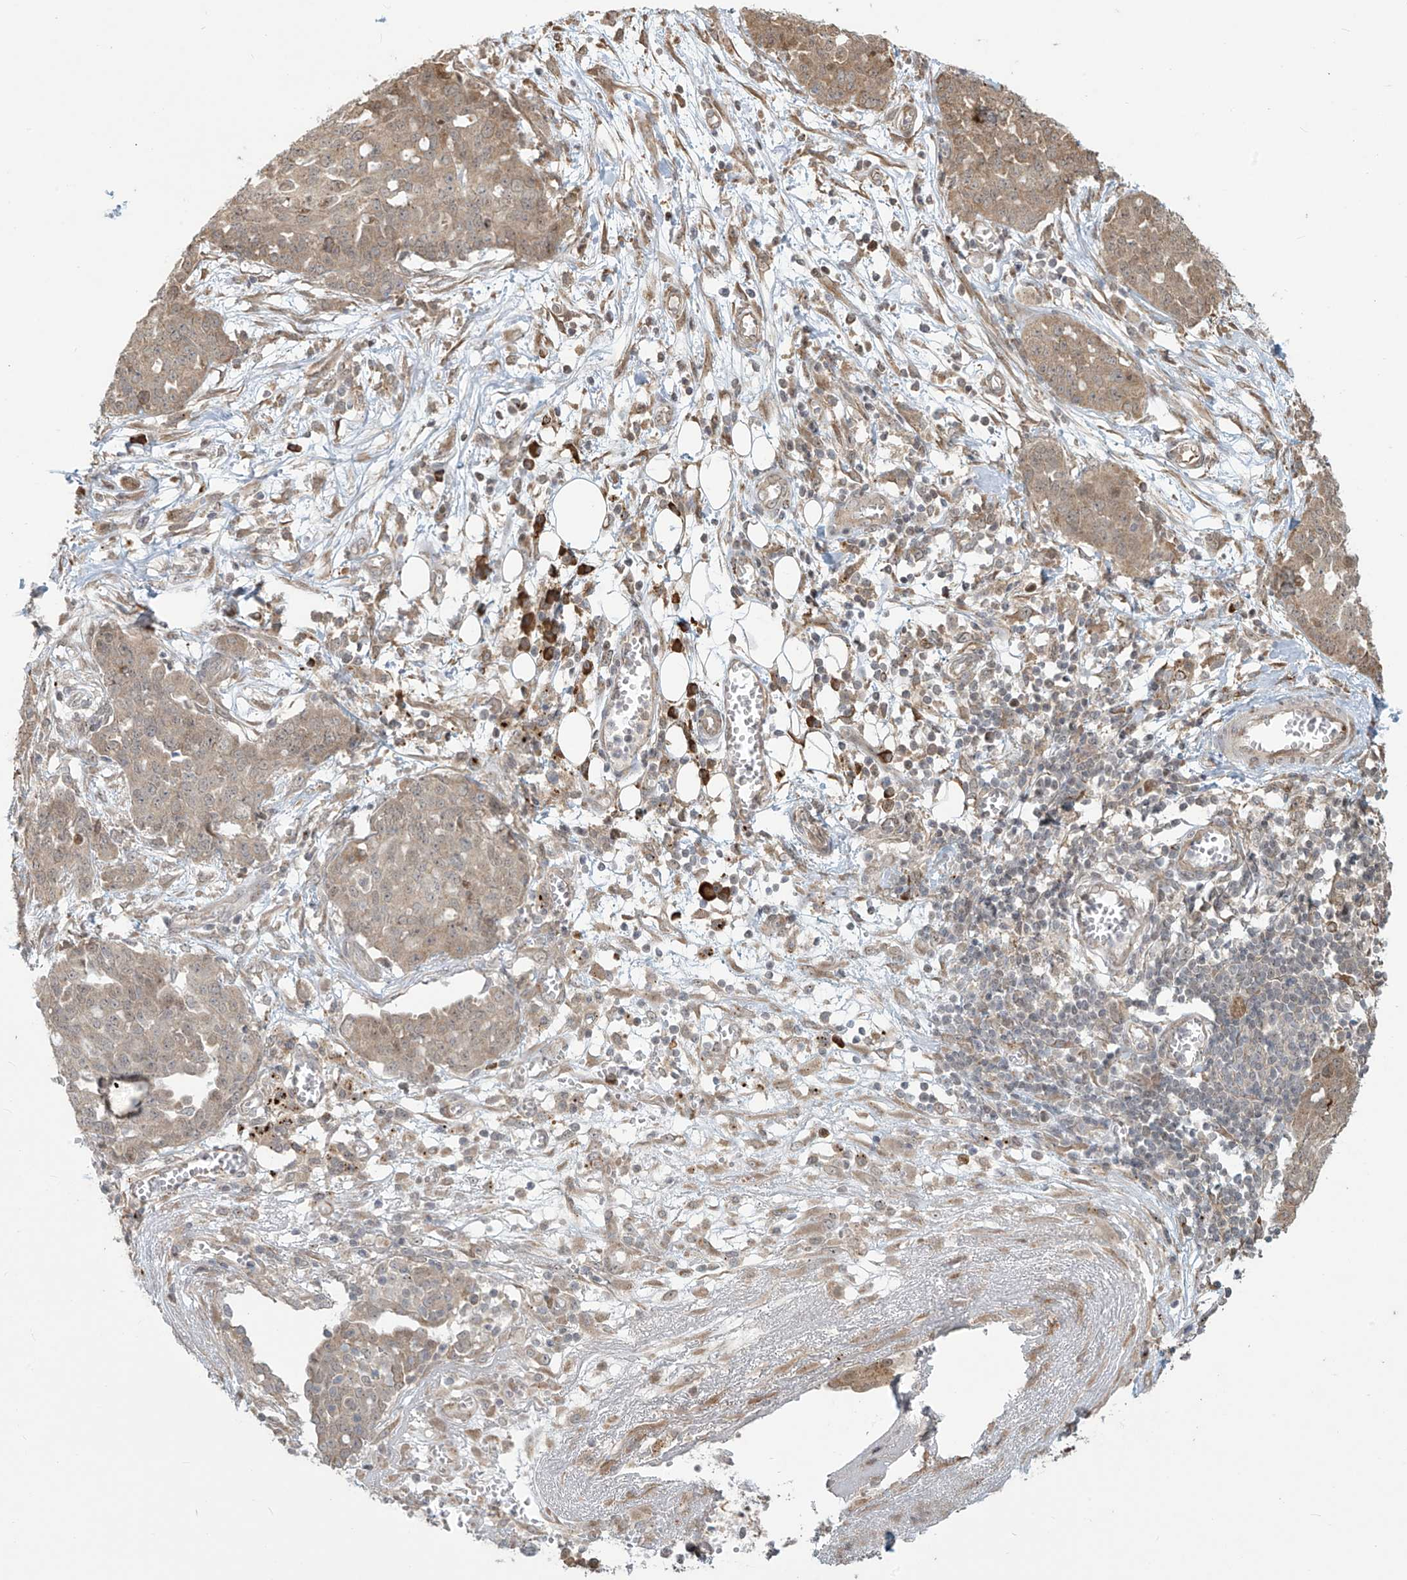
{"staining": {"intensity": "weak", "quantity": ">75%", "location": "cytoplasmic/membranous"}, "tissue": "ovarian cancer", "cell_type": "Tumor cells", "image_type": "cancer", "snomed": [{"axis": "morphology", "description": "Cystadenocarcinoma, serous, NOS"}, {"axis": "topography", "description": "Soft tissue"}, {"axis": "topography", "description": "Ovary"}], "caption": "The photomicrograph displays a brown stain indicating the presence of a protein in the cytoplasmic/membranous of tumor cells in ovarian cancer (serous cystadenocarcinoma).", "gene": "PLEKHM3", "patient": {"sex": "female", "age": 57}}